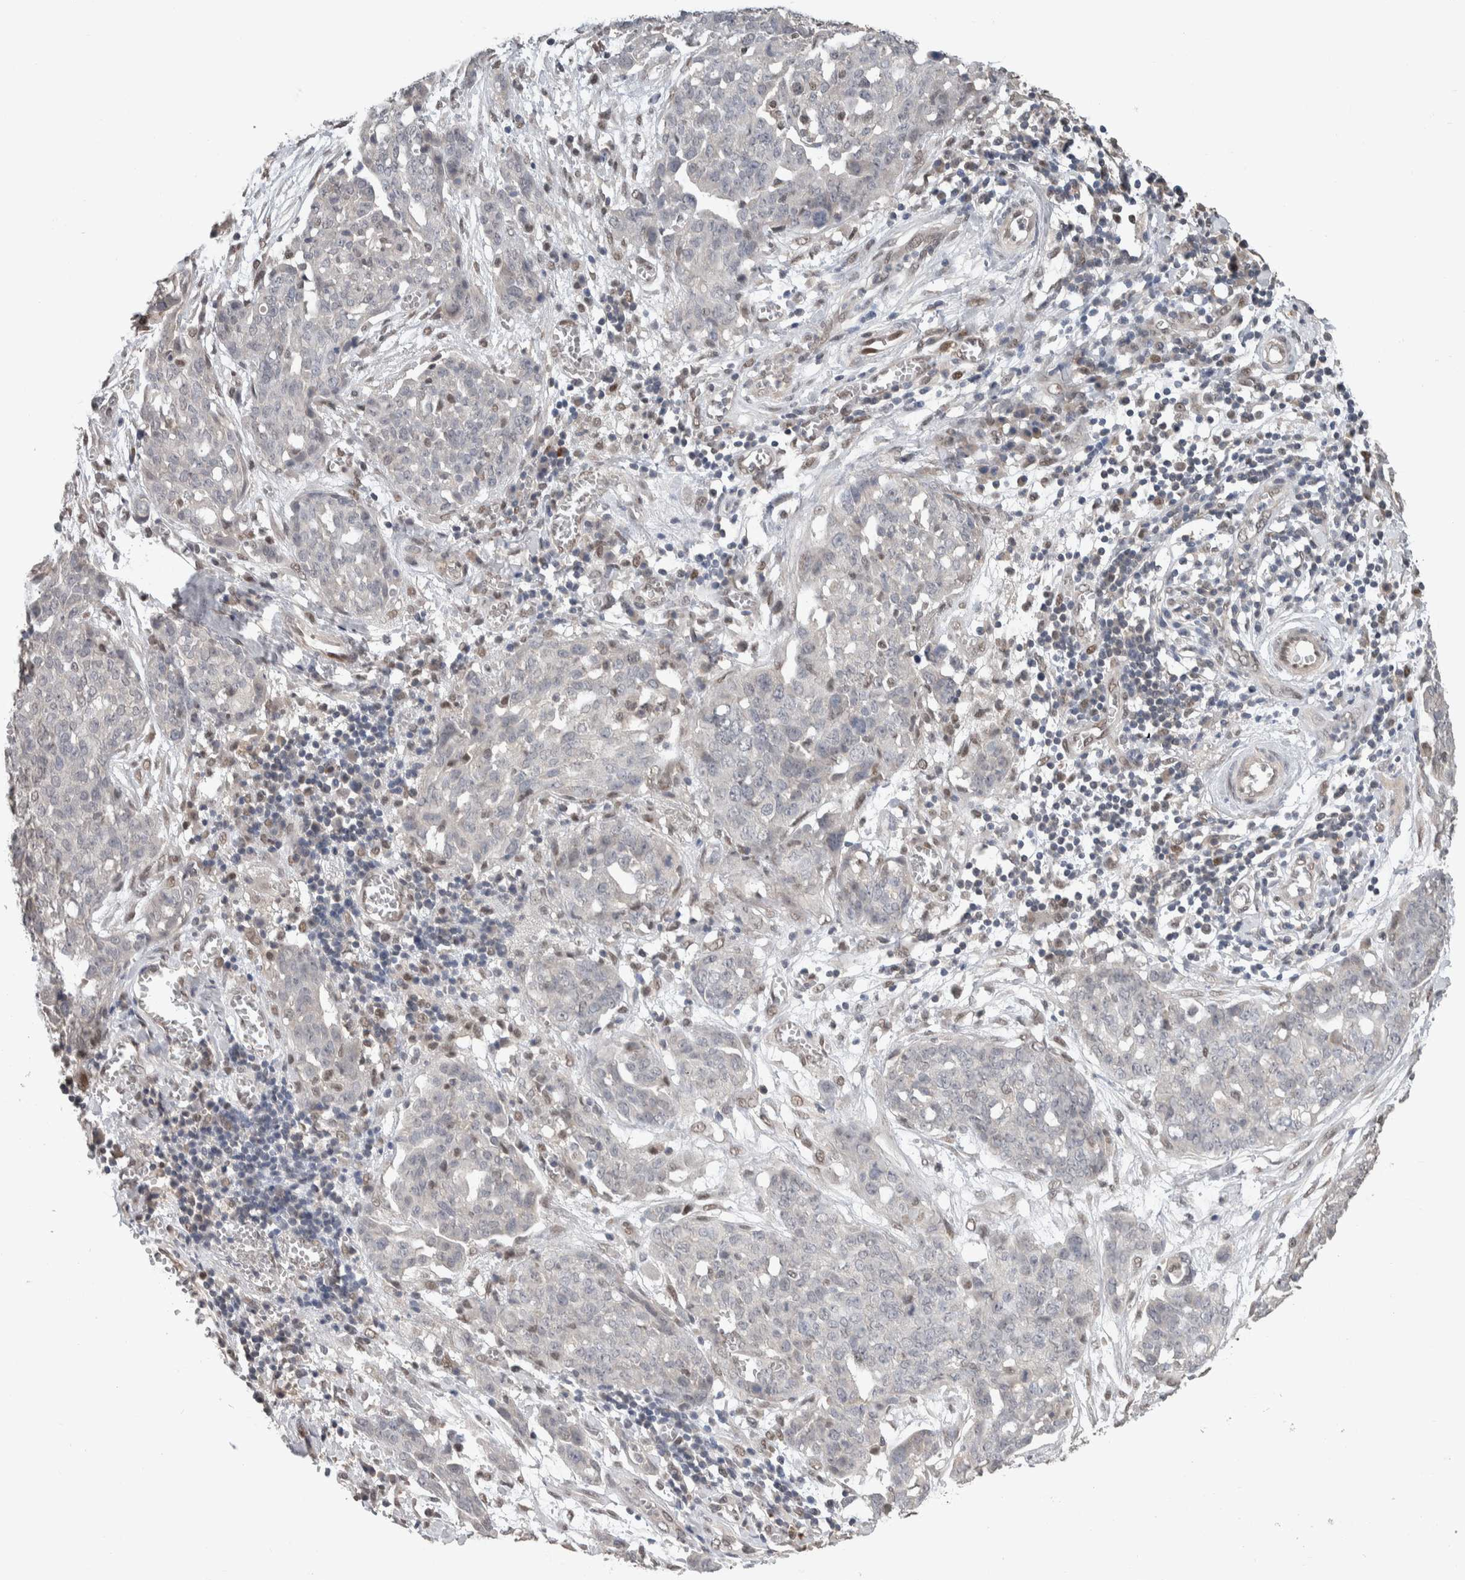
{"staining": {"intensity": "negative", "quantity": "none", "location": "none"}, "tissue": "ovarian cancer", "cell_type": "Tumor cells", "image_type": "cancer", "snomed": [{"axis": "morphology", "description": "Cystadenocarcinoma, serous, NOS"}, {"axis": "topography", "description": "Soft tissue"}, {"axis": "topography", "description": "Ovary"}], "caption": "Ovarian cancer (serous cystadenocarcinoma) stained for a protein using IHC reveals no positivity tumor cells.", "gene": "CYSRT1", "patient": {"sex": "female", "age": 57}}